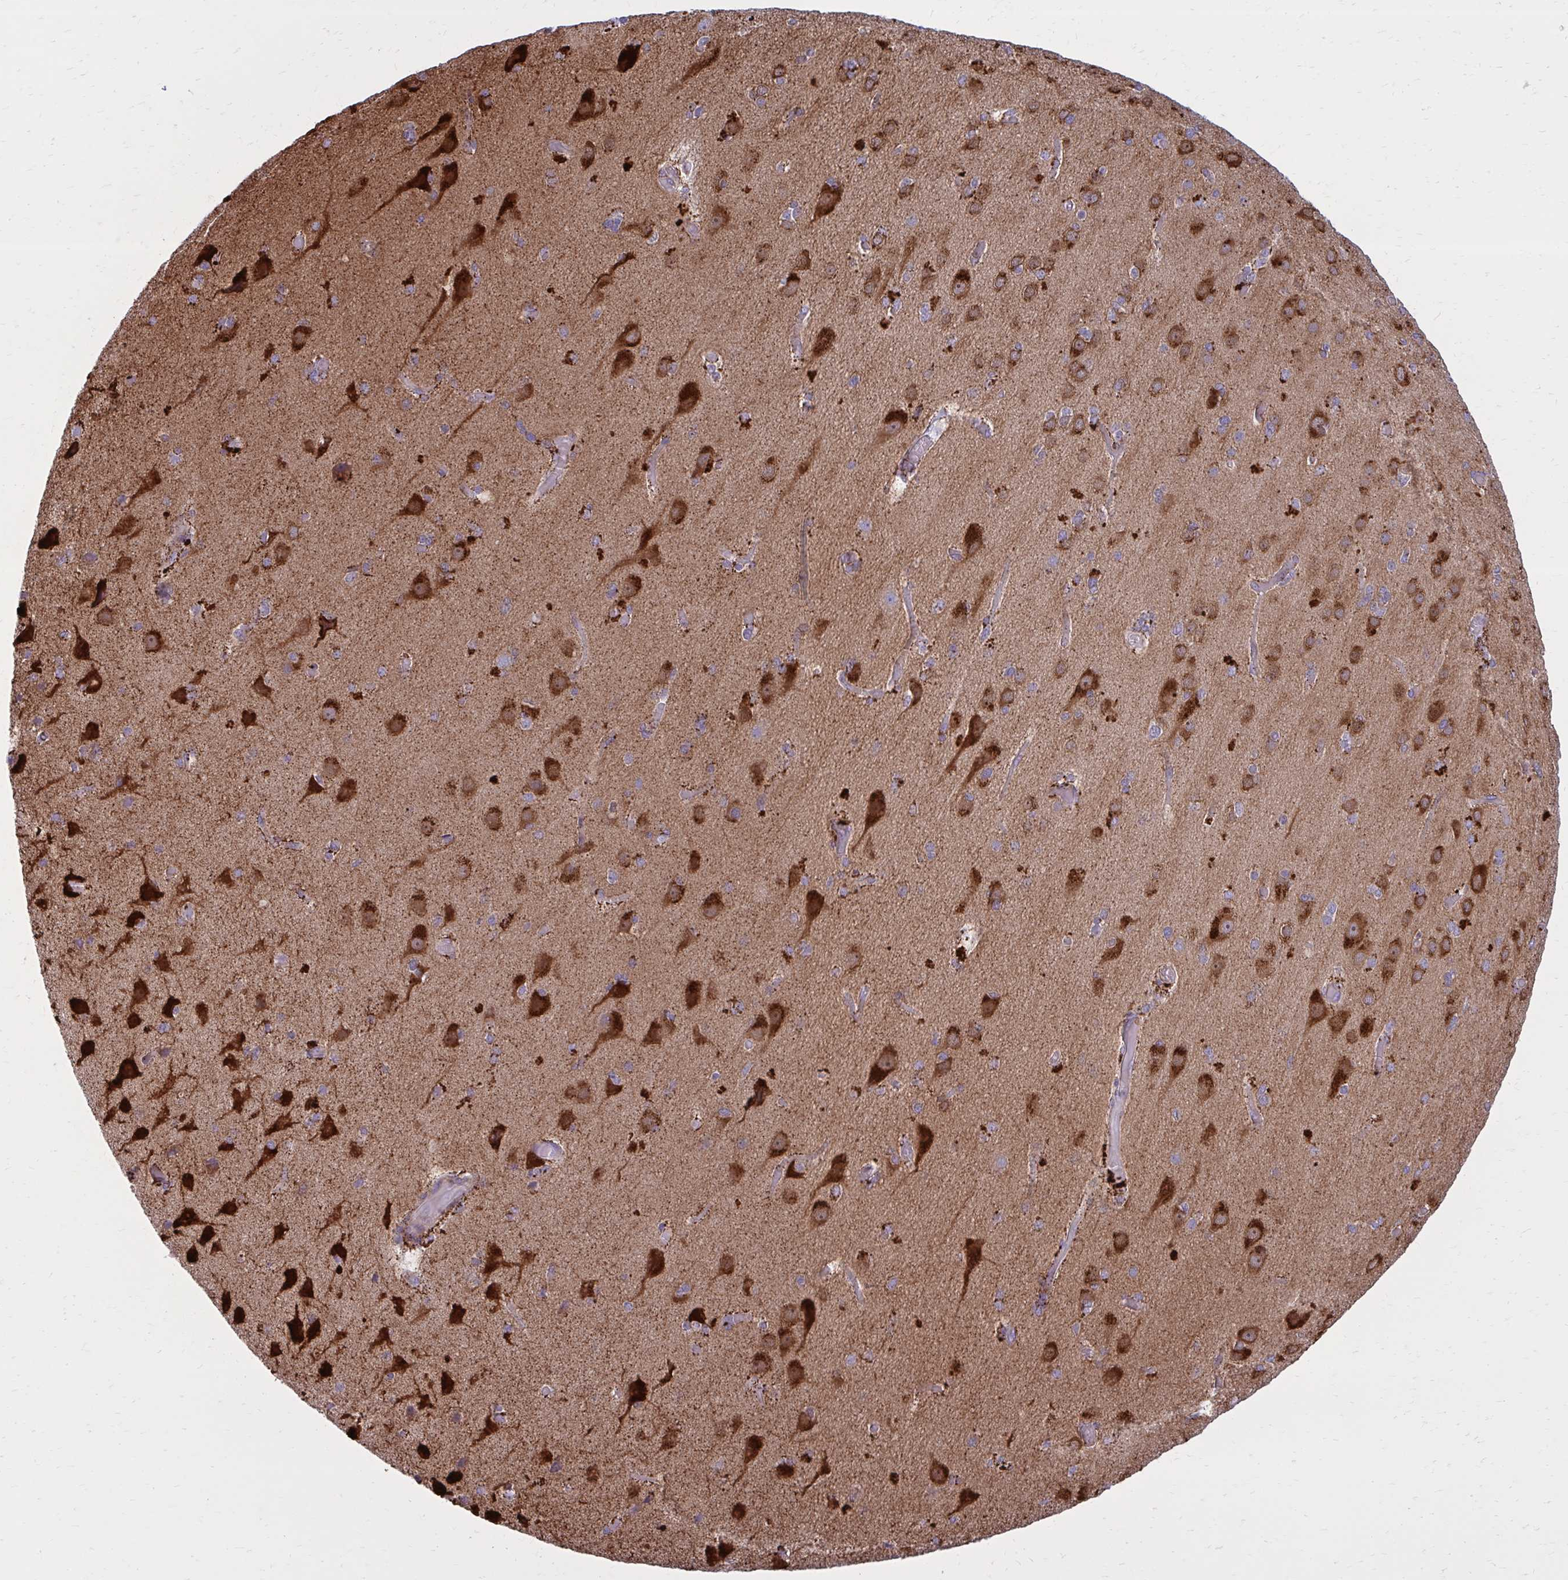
{"staining": {"intensity": "weak", "quantity": "25%-75%", "location": "cytoplasmic/membranous"}, "tissue": "cerebral cortex", "cell_type": "Endothelial cells", "image_type": "normal", "snomed": [{"axis": "morphology", "description": "Normal tissue, NOS"}, {"axis": "morphology", "description": "Glioma, malignant, High grade"}, {"axis": "topography", "description": "Cerebral cortex"}], "caption": "Protein expression analysis of unremarkable human cerebral cortex reveals weak cytoplasmic/membranous positivity in about 25%-75% of endothelial cells. The protein is shown in brown color, while the nuclei are stained blue.", "gene": "GIGYF2", "patient": {"sex": "male", "age": 71}}